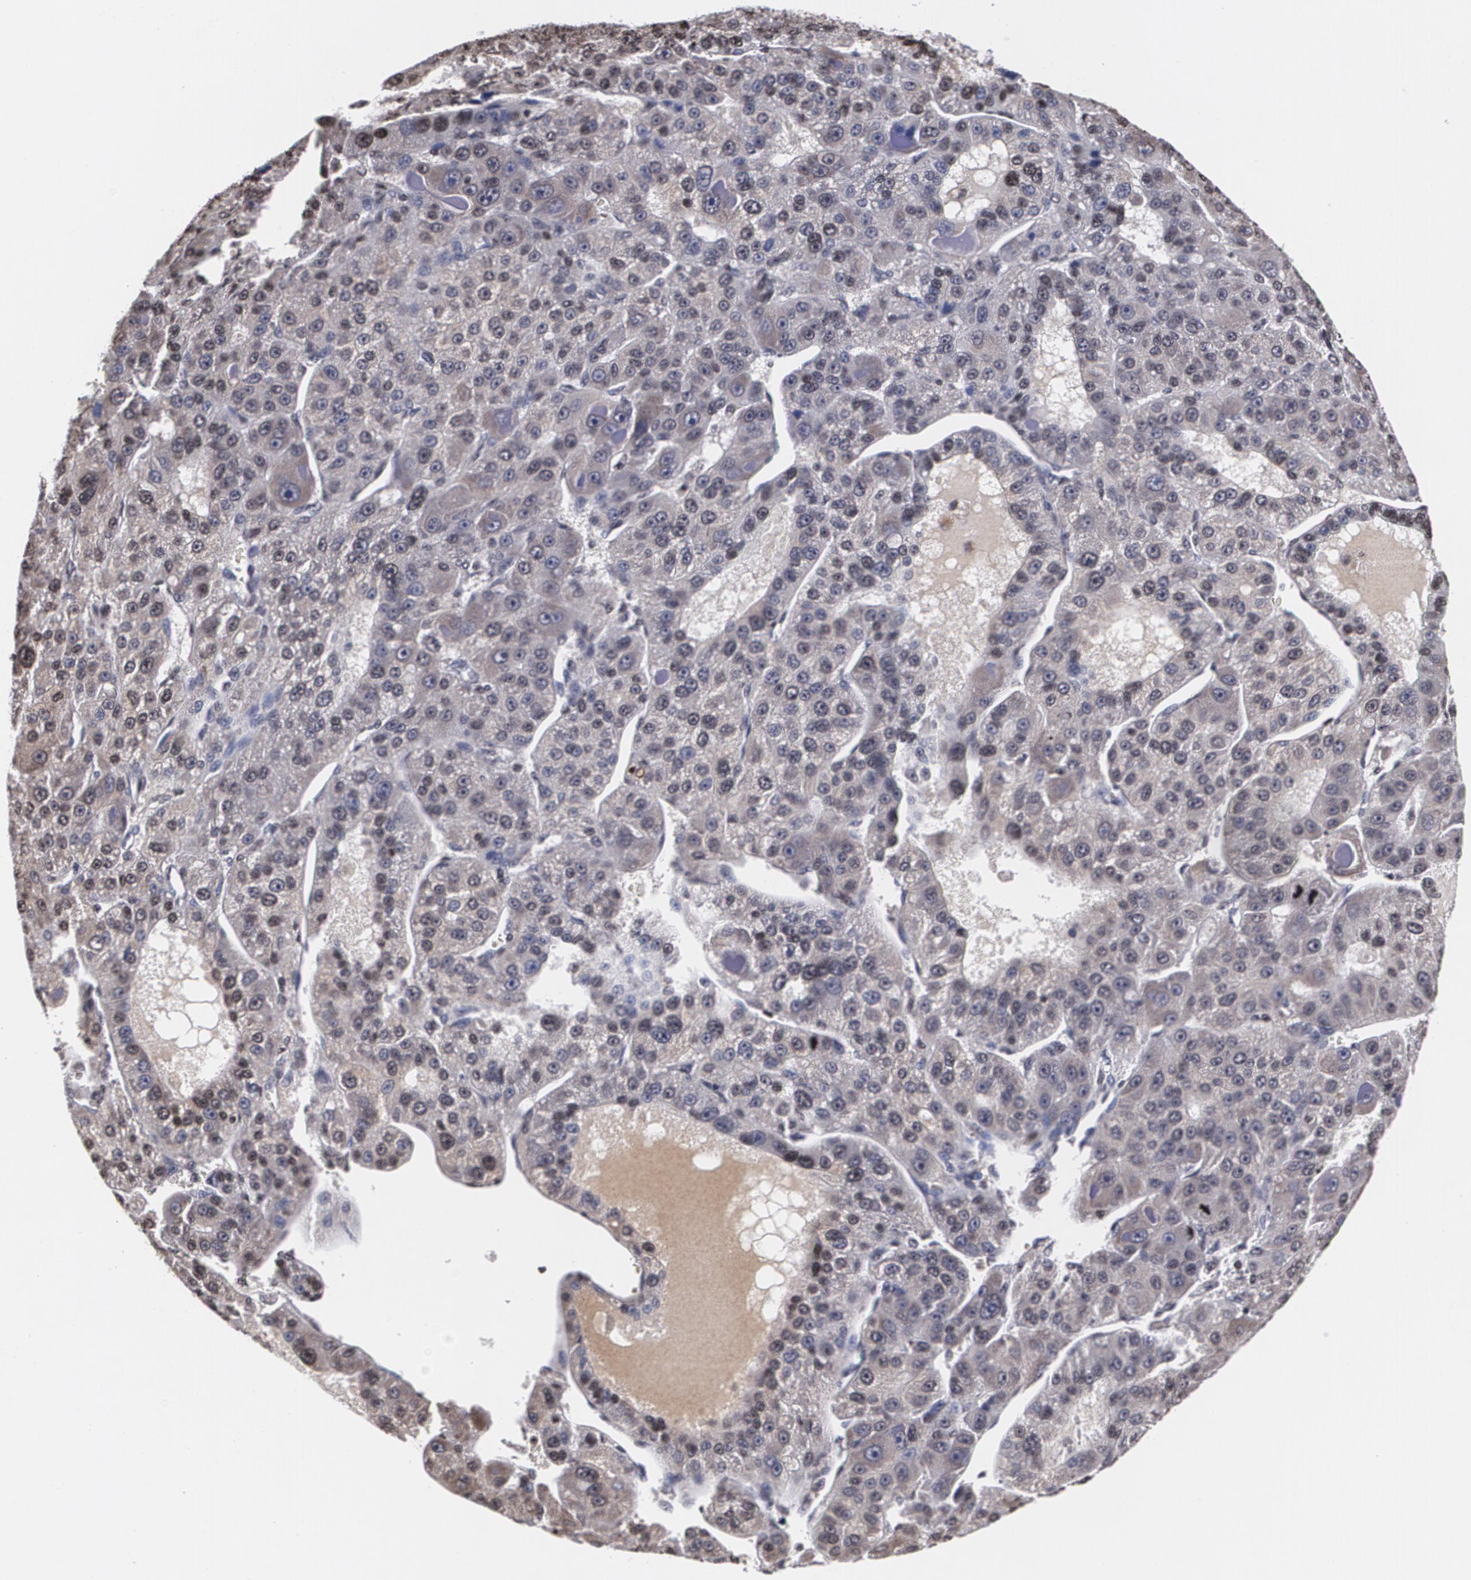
{"staining": {"intensity": "weak", "quantity": "25%-75%", "location": "cytoplasmic/membranous"}, "tissue": "liver cancer", "cell_type": "Tumor cells", "image_type": "cancer", "snomed": [{"axis": "morphology", "description": "Carcinoma, Hepatocellular, NOS"}, {"axis": "topography", "description": "Liver"}], "caption": "There is low levels of weak cytoplasmic/membranous positivity in tumor cells of hepatocellular carcinoma (liver), as demonstrated by immunohistochemical staining (brown color).", "gene": "MVP", "patient": {"sex": "male", "age": 76}}